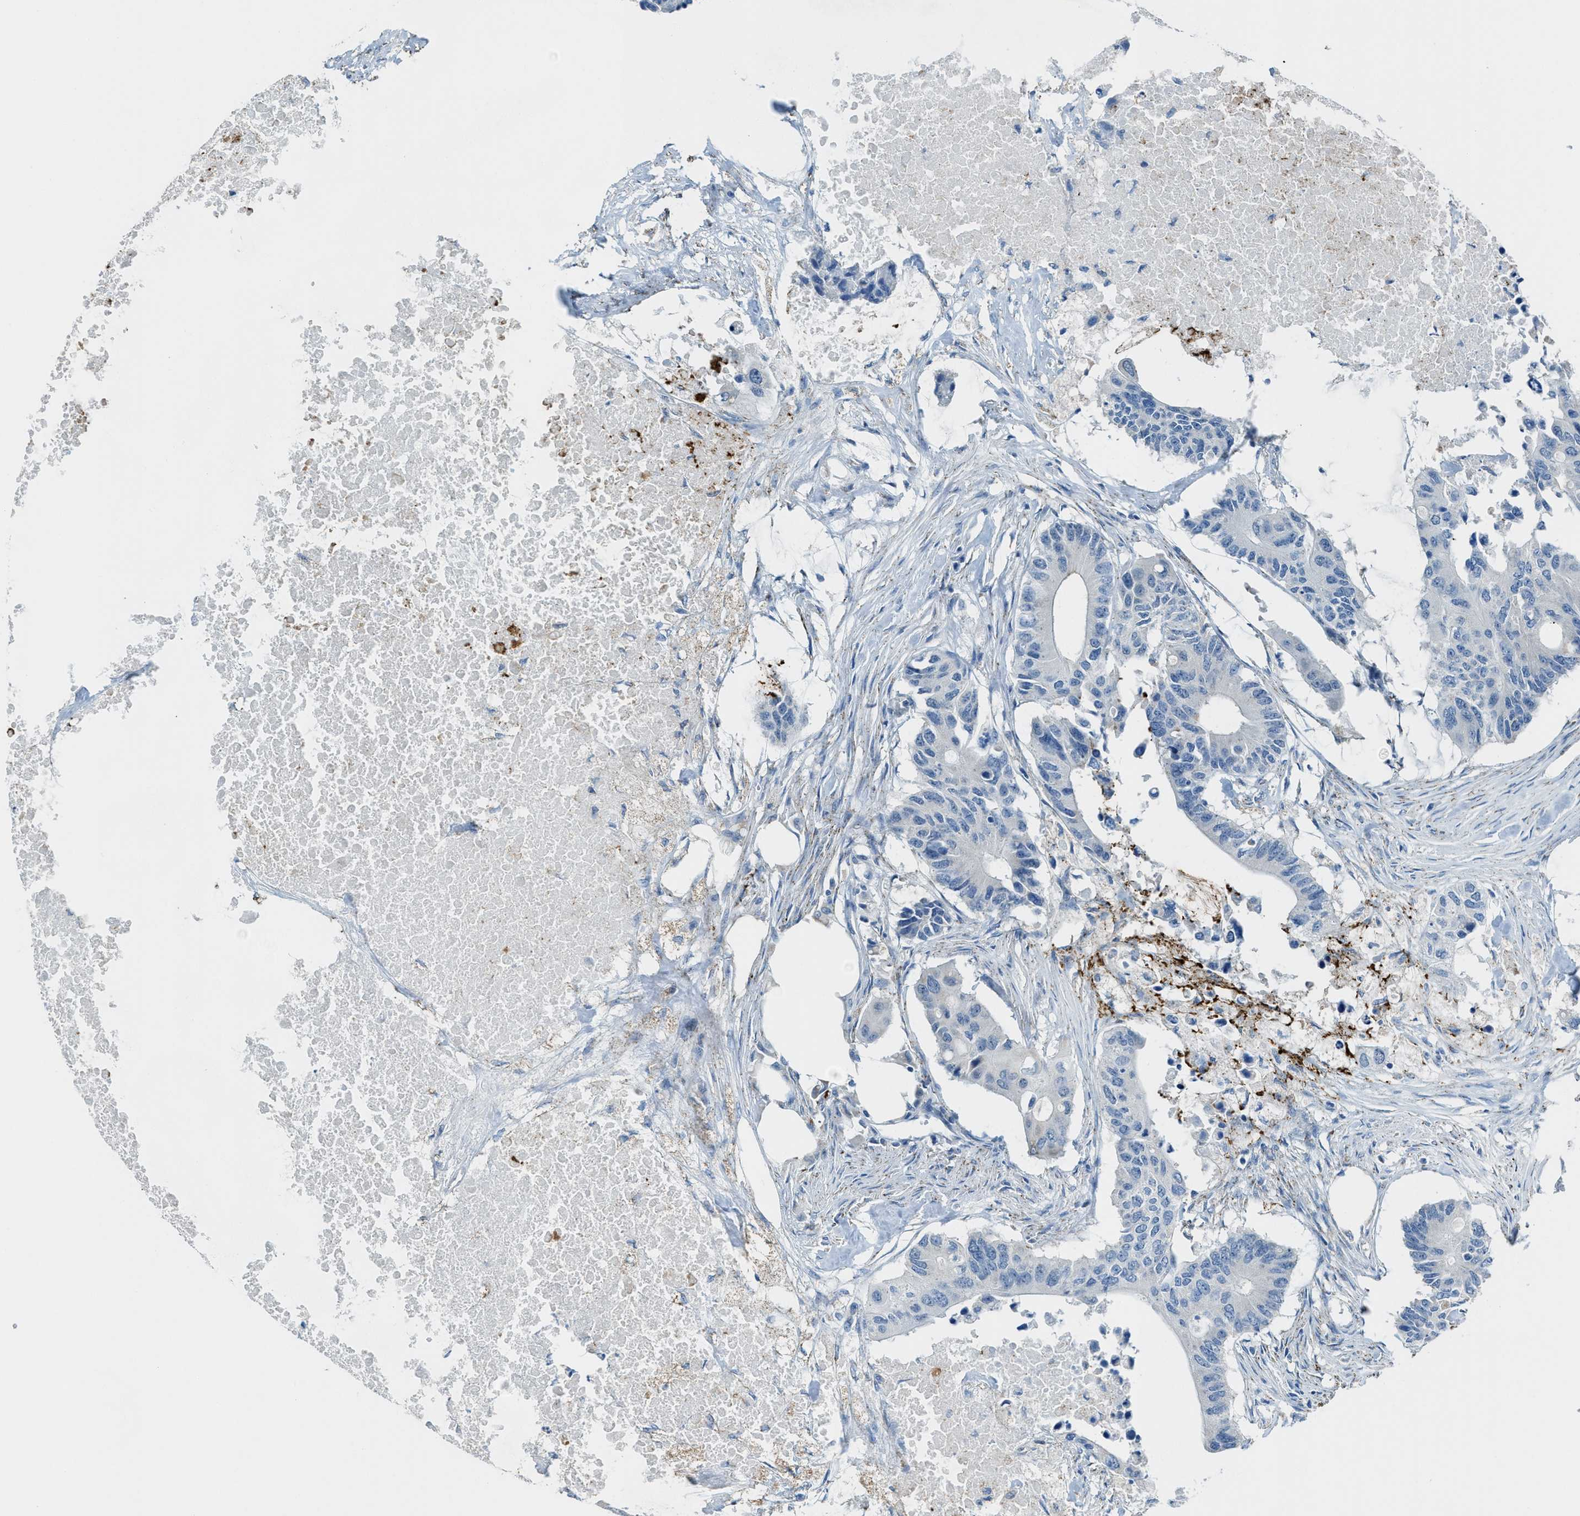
{"staining": {"intensity": "negative", "quantity": "none", "location": "none"}, "tissue": "colorectal cancer", "cell_type": "Tumor cells", "image_type": "cancer", "snomed": [{"axis": "morphology", "description": "Adenocarcinoma, NOS"}, {"axis": "topography", "description": "Colon"}], "caption": "Histopathology image shows no protein positivity in tumor cells of colorectal adenocarcinoma tissue.", "gene": "CDON", "patient": {"sex": "male", "age": 71}}